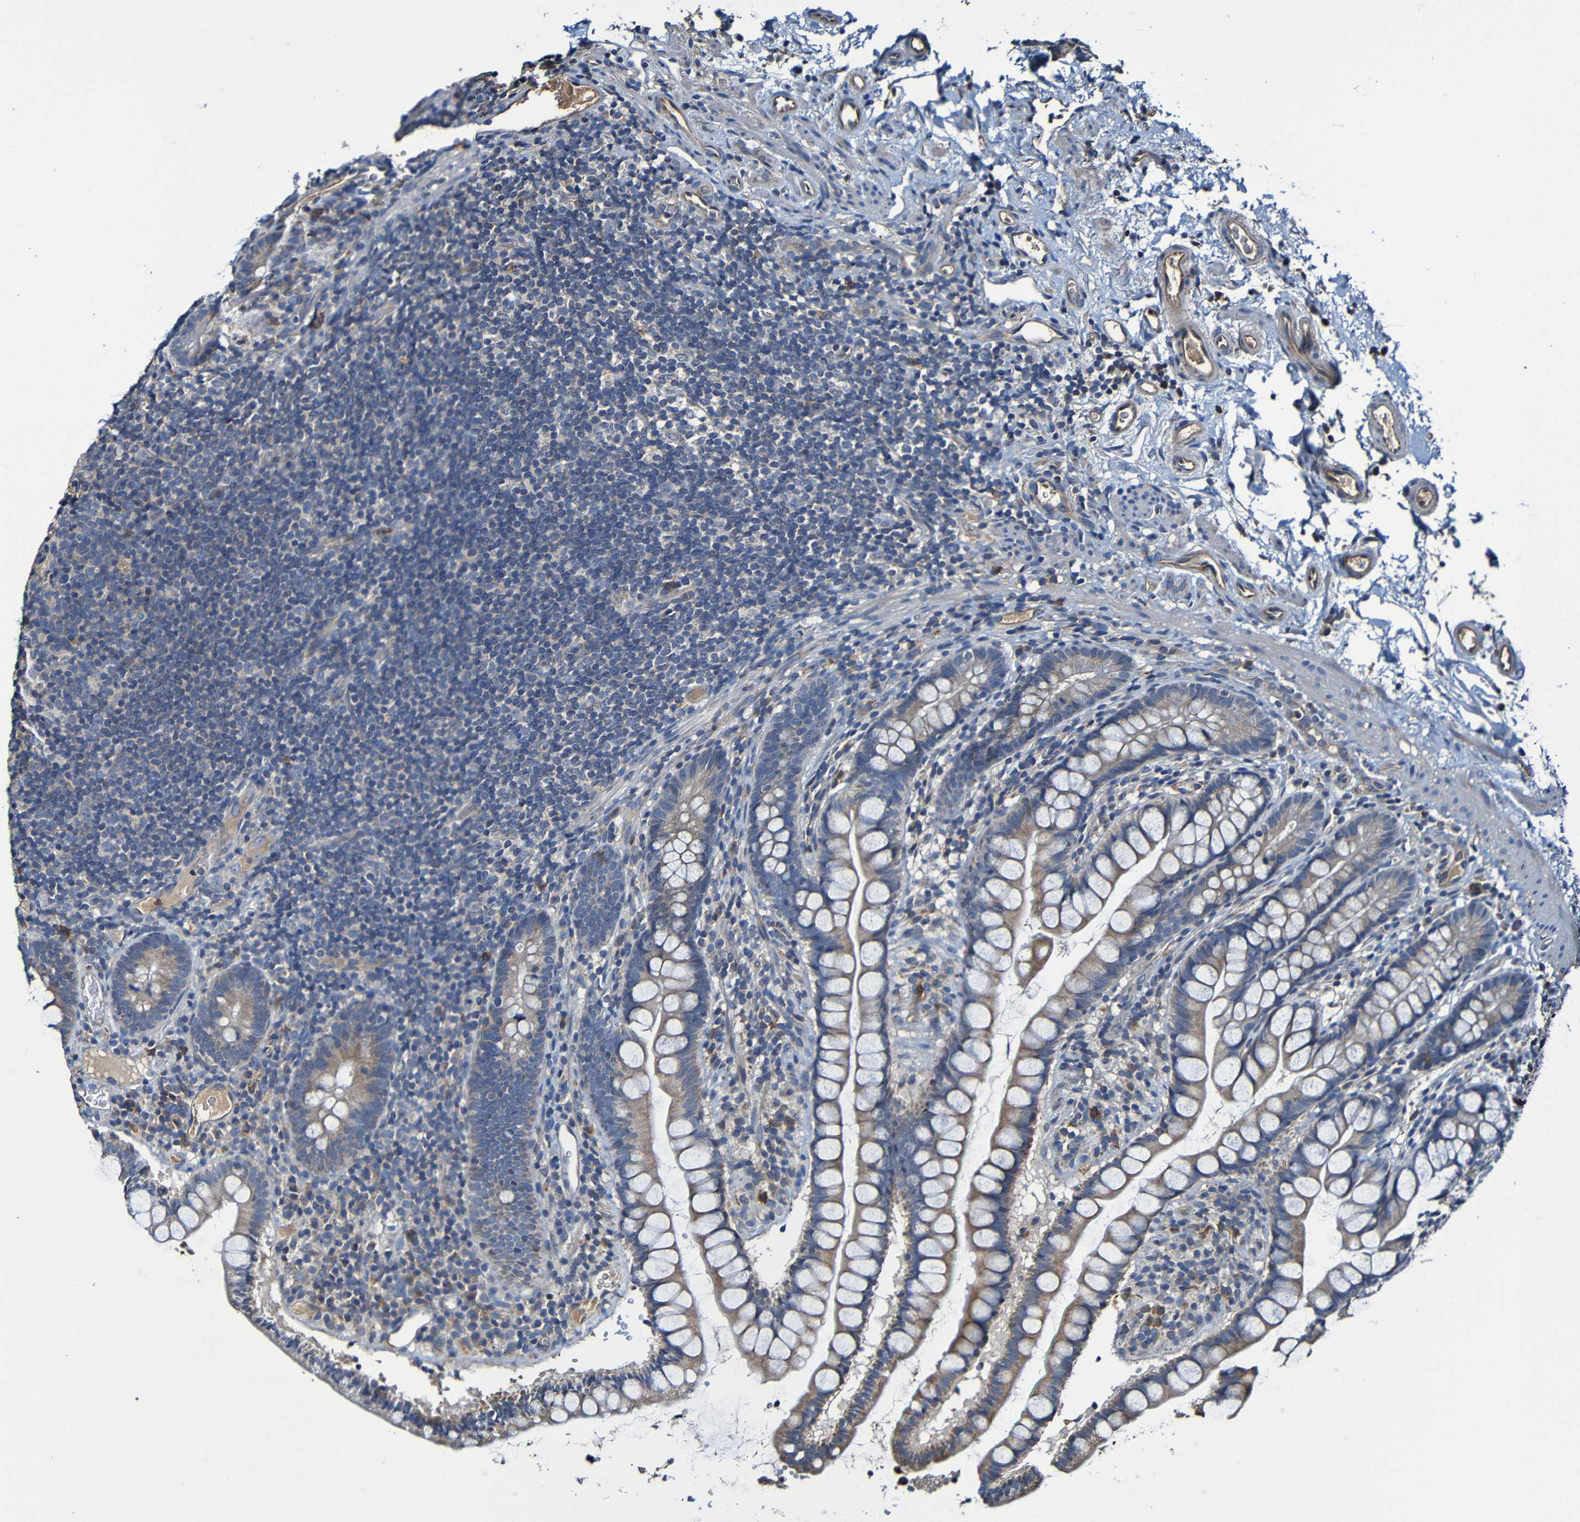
{"staining": {"intensity": "moderate", "quantity": ">75%", "location": "cytoplasmic/membranous"}, "tissue": "small intestine", "cell_type": "Glandular cells", "image_type": "normal", "snomed": [{"axis": "morphology", "description": "Normal tissue, NOS"}, {"axis": "topography", "description": "Small intestine"}], "caption": "Small intestine was stained to show a protein in brown. There is medium levels of moderate cytoplasmic/membranous staining in about >75% of glandular cells. (DAB IHC with brightfield microscopy, high magnification).", "gene": "ADAM15", "patient": {"sex": "female", "age": 84}}